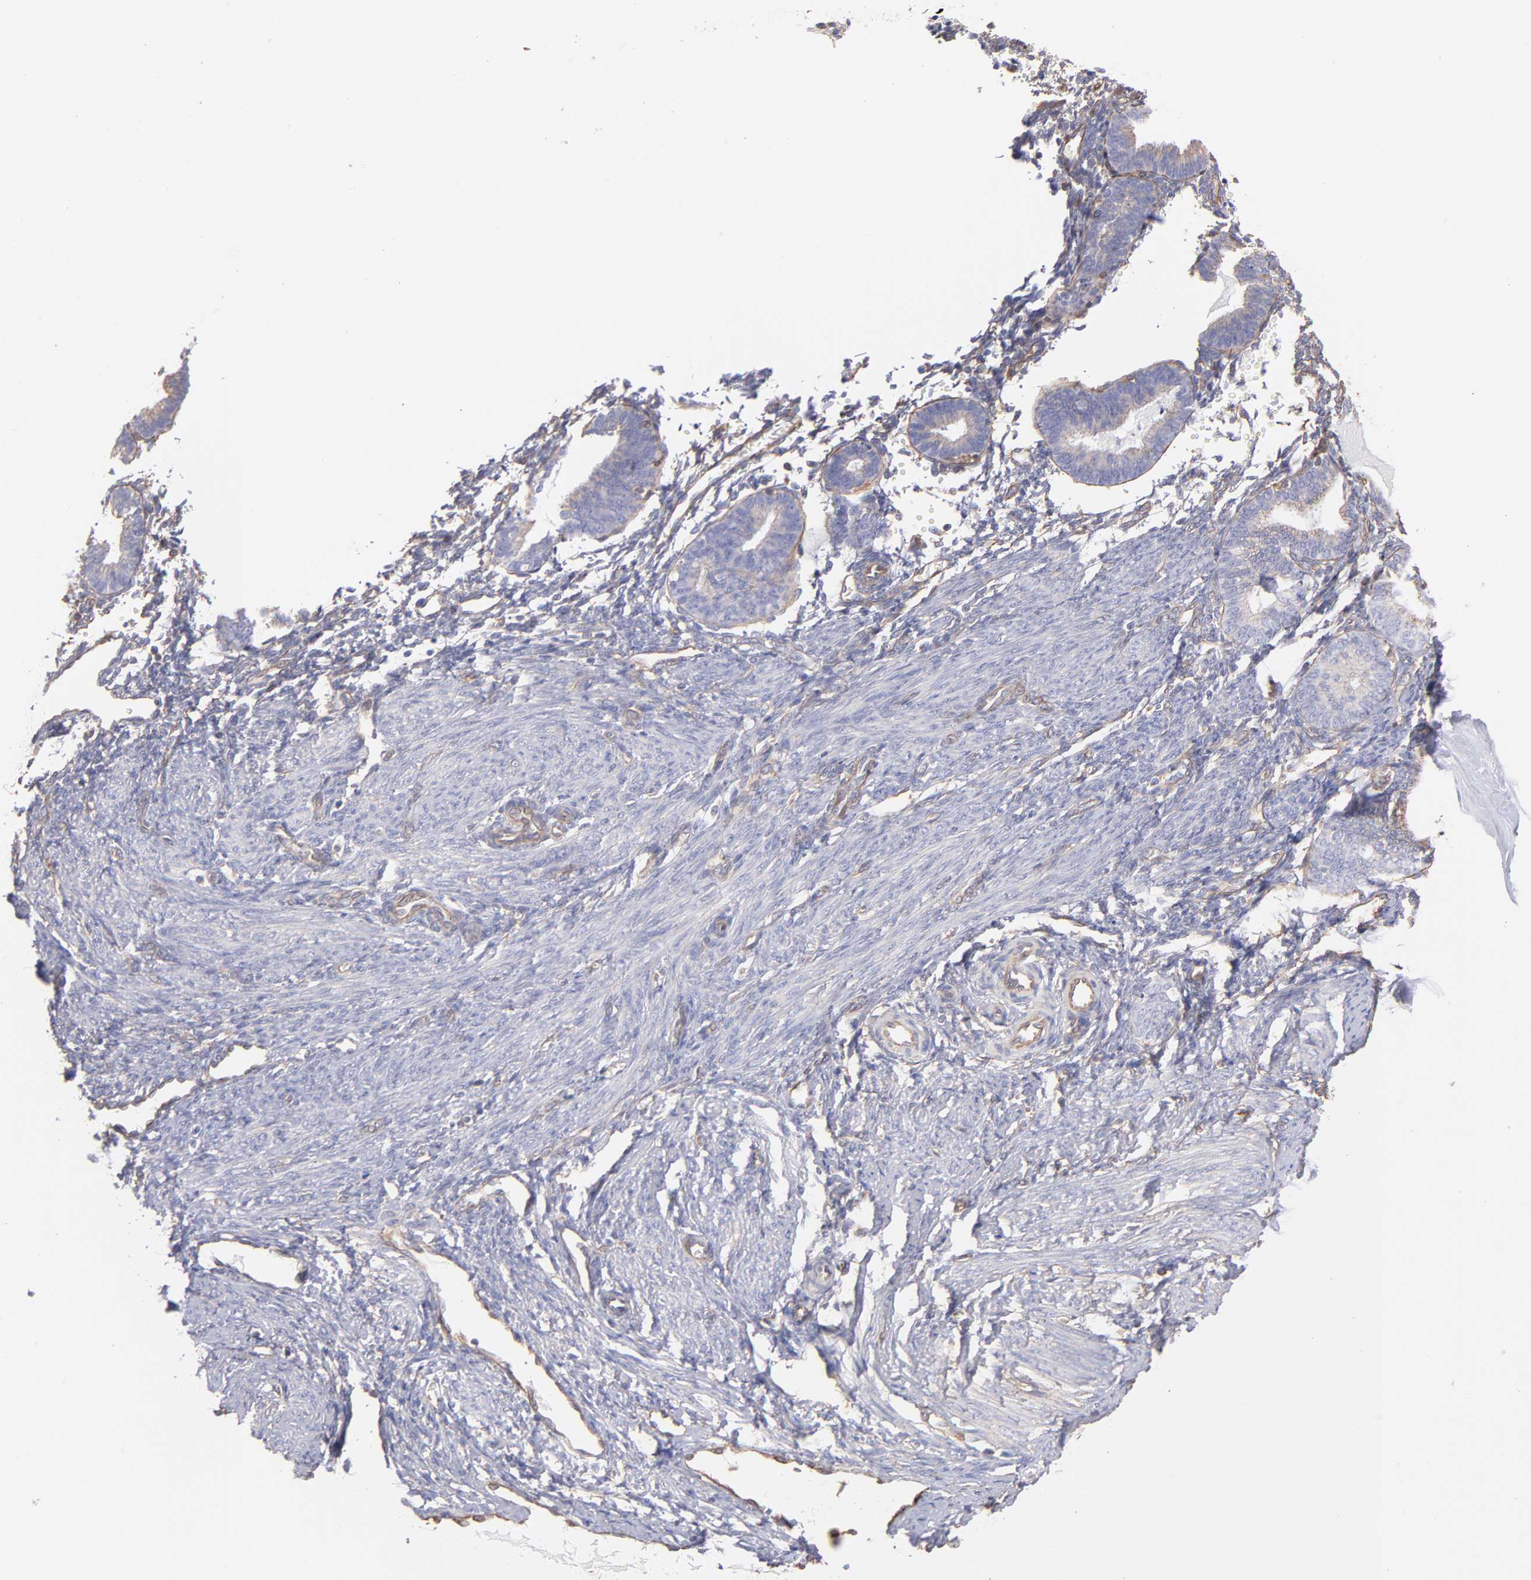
{"staining": {"intensity": "weak", "quantity": "<25%", "location": "cytoplasmic/membranous"}, "tissue": "endometrium", "cell_type": "Cells in endometrial stroma", "image_type": "normal", "snomed": [{"axis": "morphology", "description": "Normal tissue, NOS"}, {"axis": "topography", "description": "Endometrium"}], "caption": "Protein analysis of benign endometrium exhibits no significant positivity in cells in endometrial stroma. (DAB immunohistochemistry (IHC) visualized using brightfield microscopy, high magnification).", "gene": "PLEC", "patient": {"sex": "female", "age": 61}}